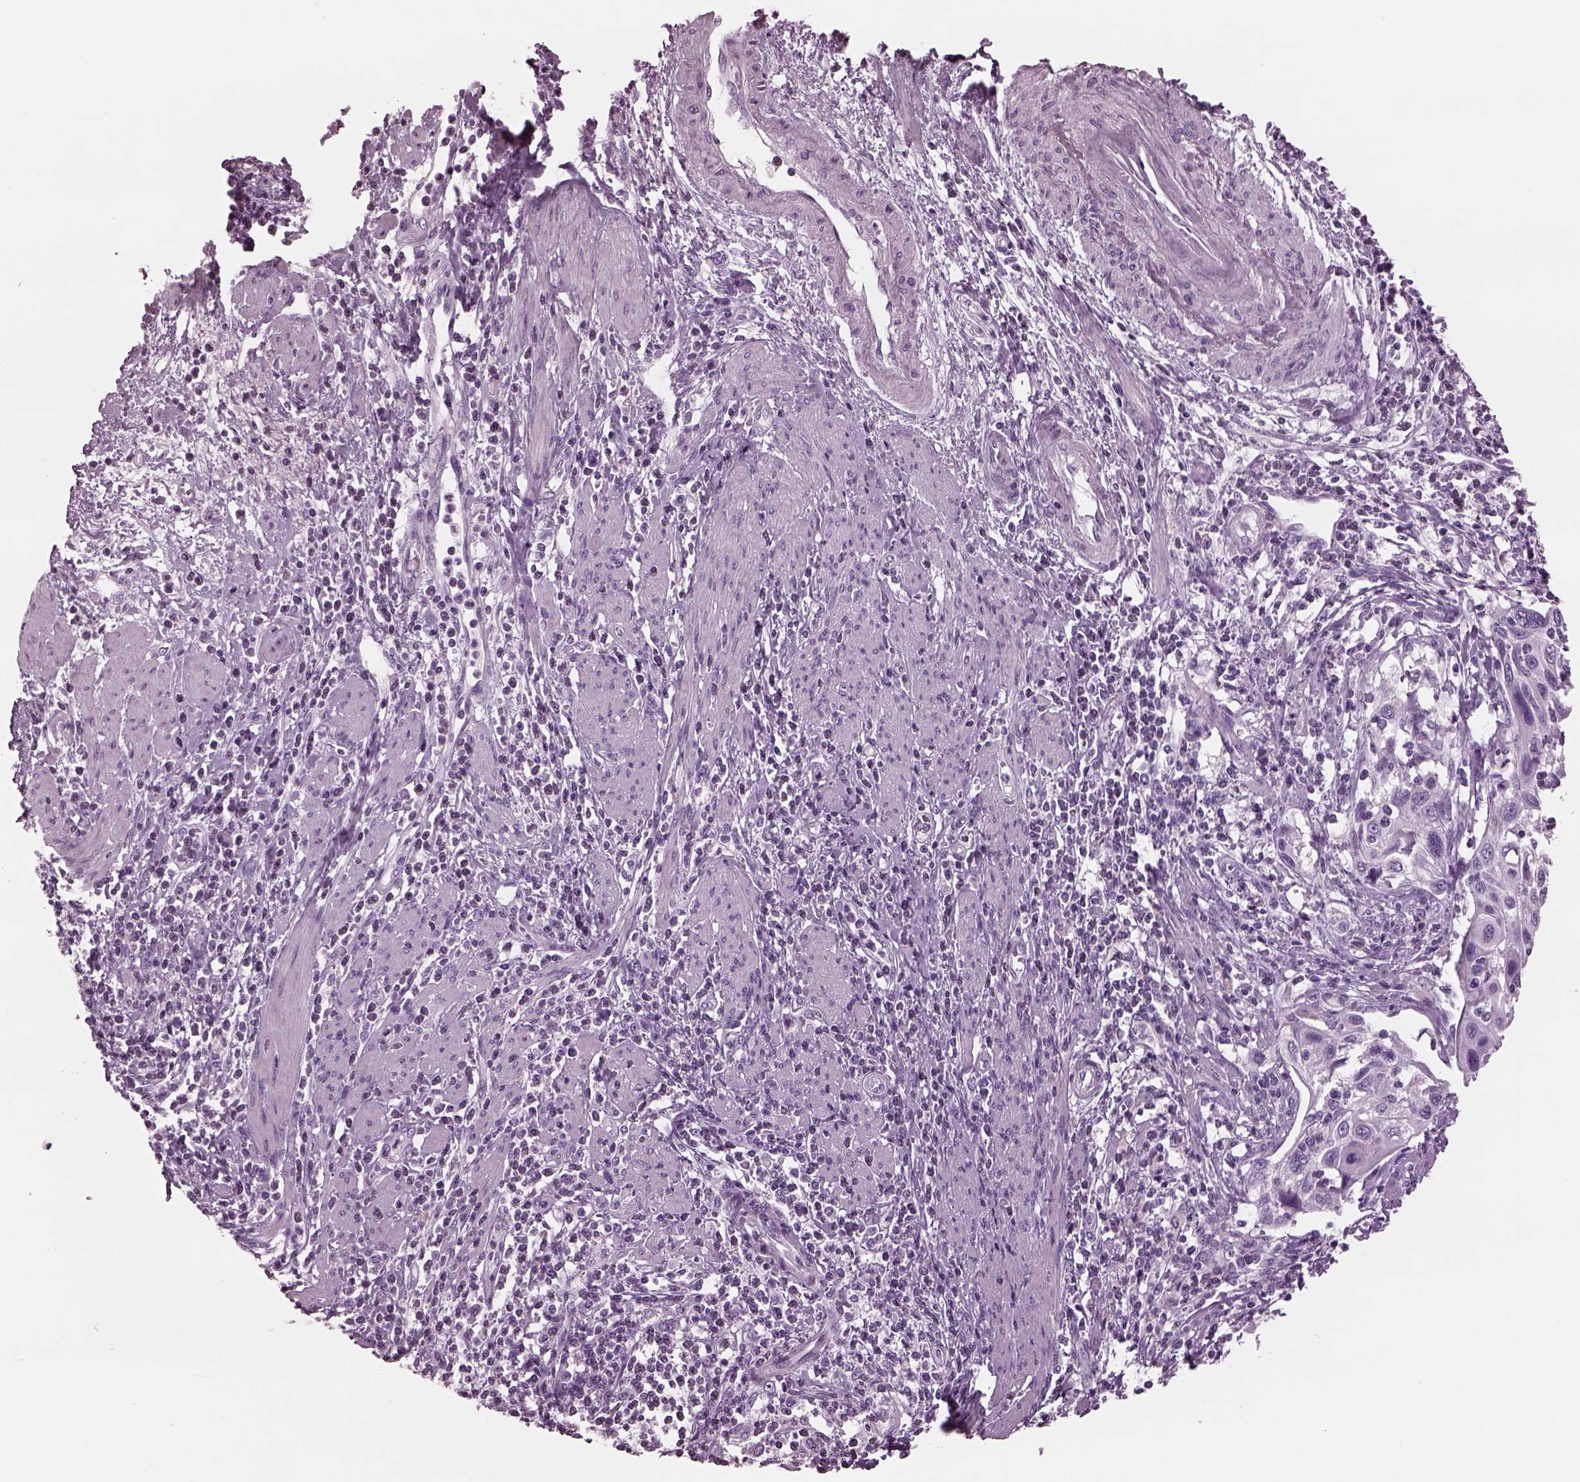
{"staining": {"intensity": "negative", "quantity": "none", "location": "none"}, "tissue": "cervical cancer", "cell_type": "Tumor cells", "image_type": "cancer", "snomed": [{"axis": "morphology", "description": "Squamous cell carcinoma, NOS"}, {"axis": "topography", "description": "Cervix"}], "caption": "IHC photomicrograph of neoplastic tissue: human cervical squamous cell carcinoma stained with DAB (3,3'-diaminobenzidine) reveals no significant protein positivity in tumor cells.", "gene": "TPPP2", "patient": {"sex": "female", "age": 70}}